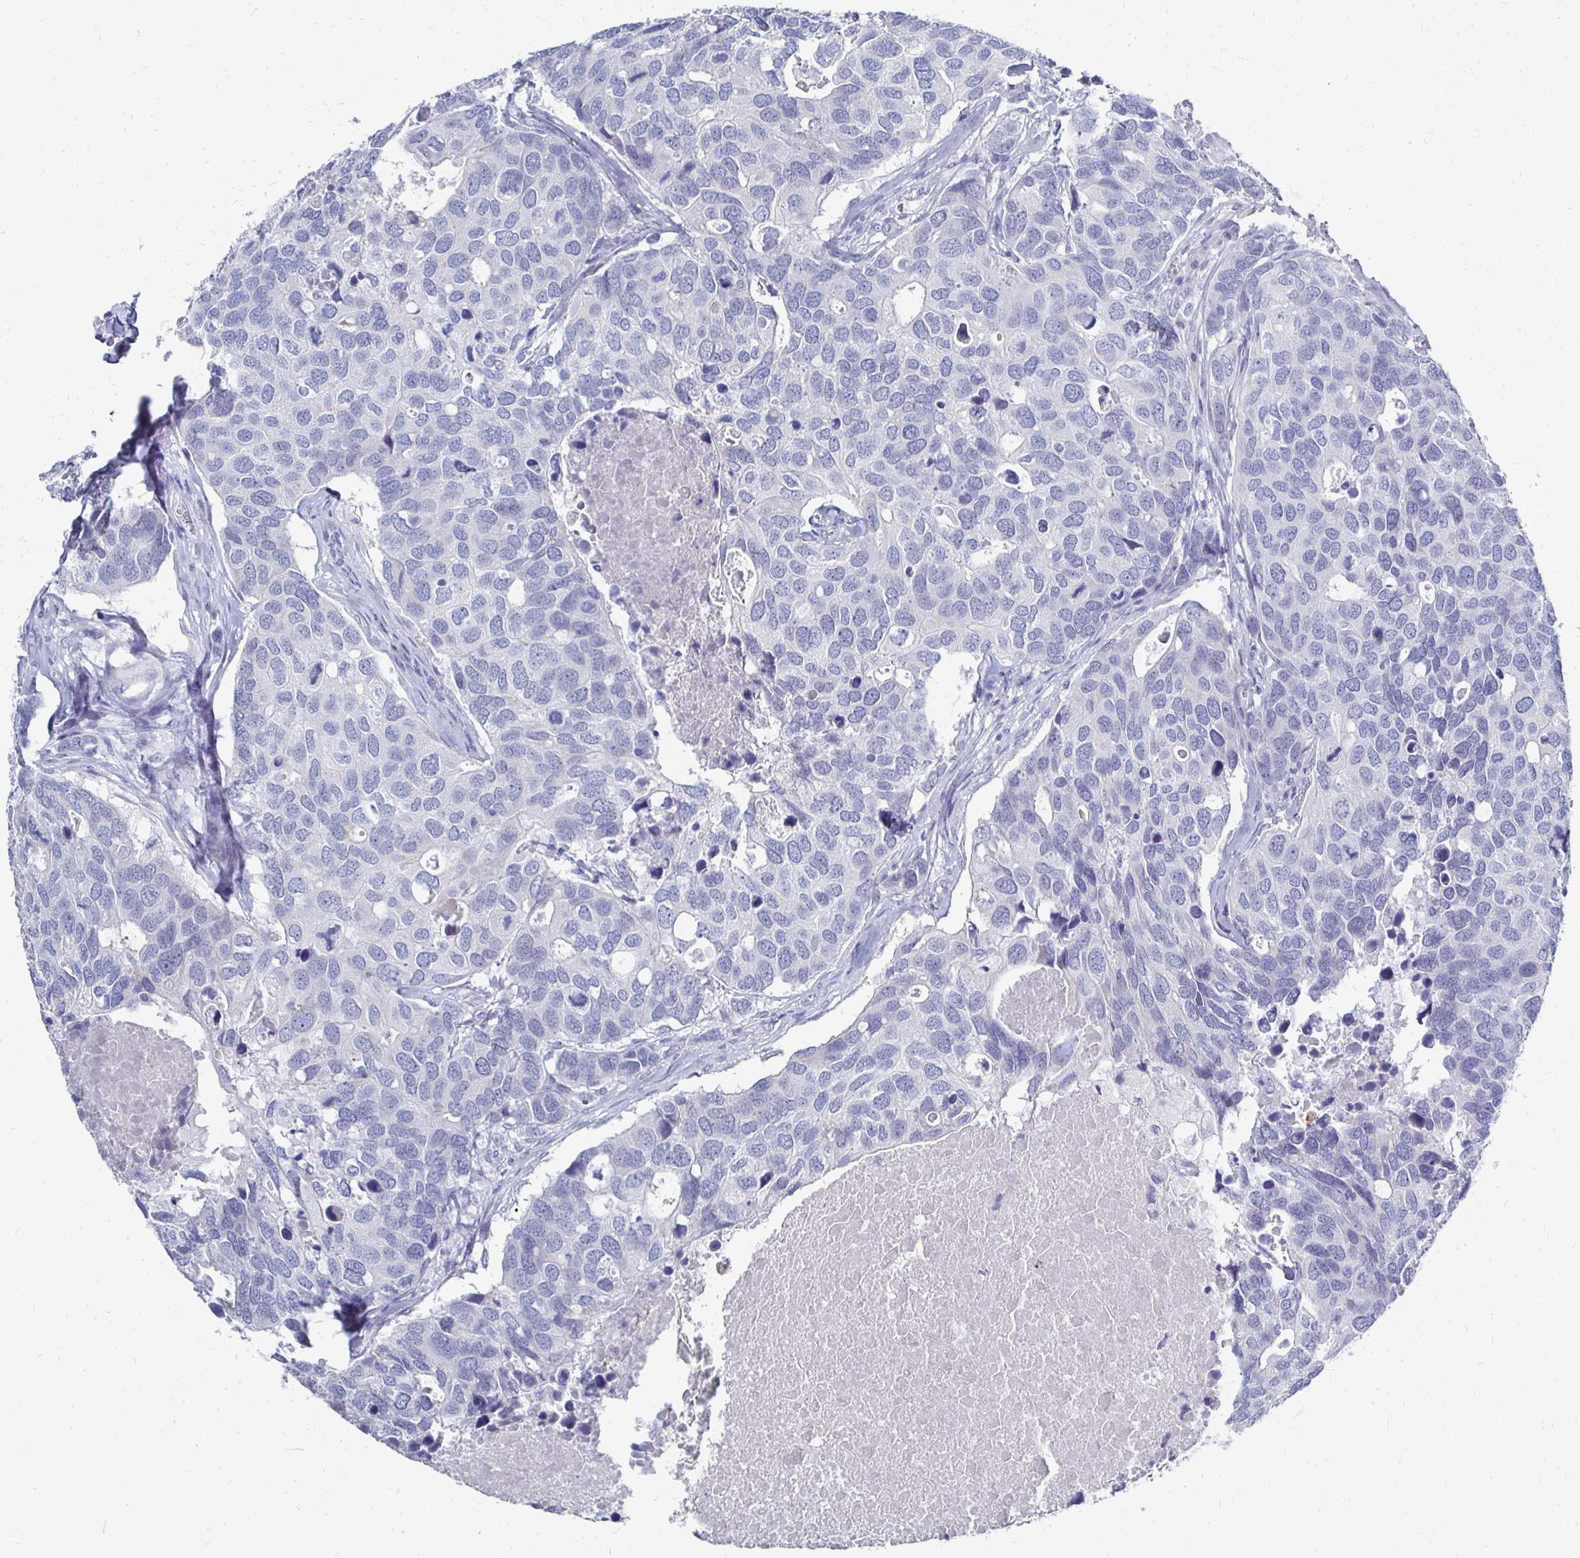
{"staining": {"intensity": "negative", "quantity": "none", "location": "none"}, "tissue": "breast cancer", "cell_type": "Tumor cells", "image_type": "cancer", "snomed": [{"axis": "morphology", "description": "Duct carcinoma"}, {"axis": "topography", "description": "Breast"}], "caption": "A high-resolution photomicrograph shows immunohistochemistry (IHC) staining of breast cancer, which shows no significant staining in tumor cells. Nuclei are stained in blue.", "gene": "SYCP3", "patient": {"sex": "female", "age": 83}}